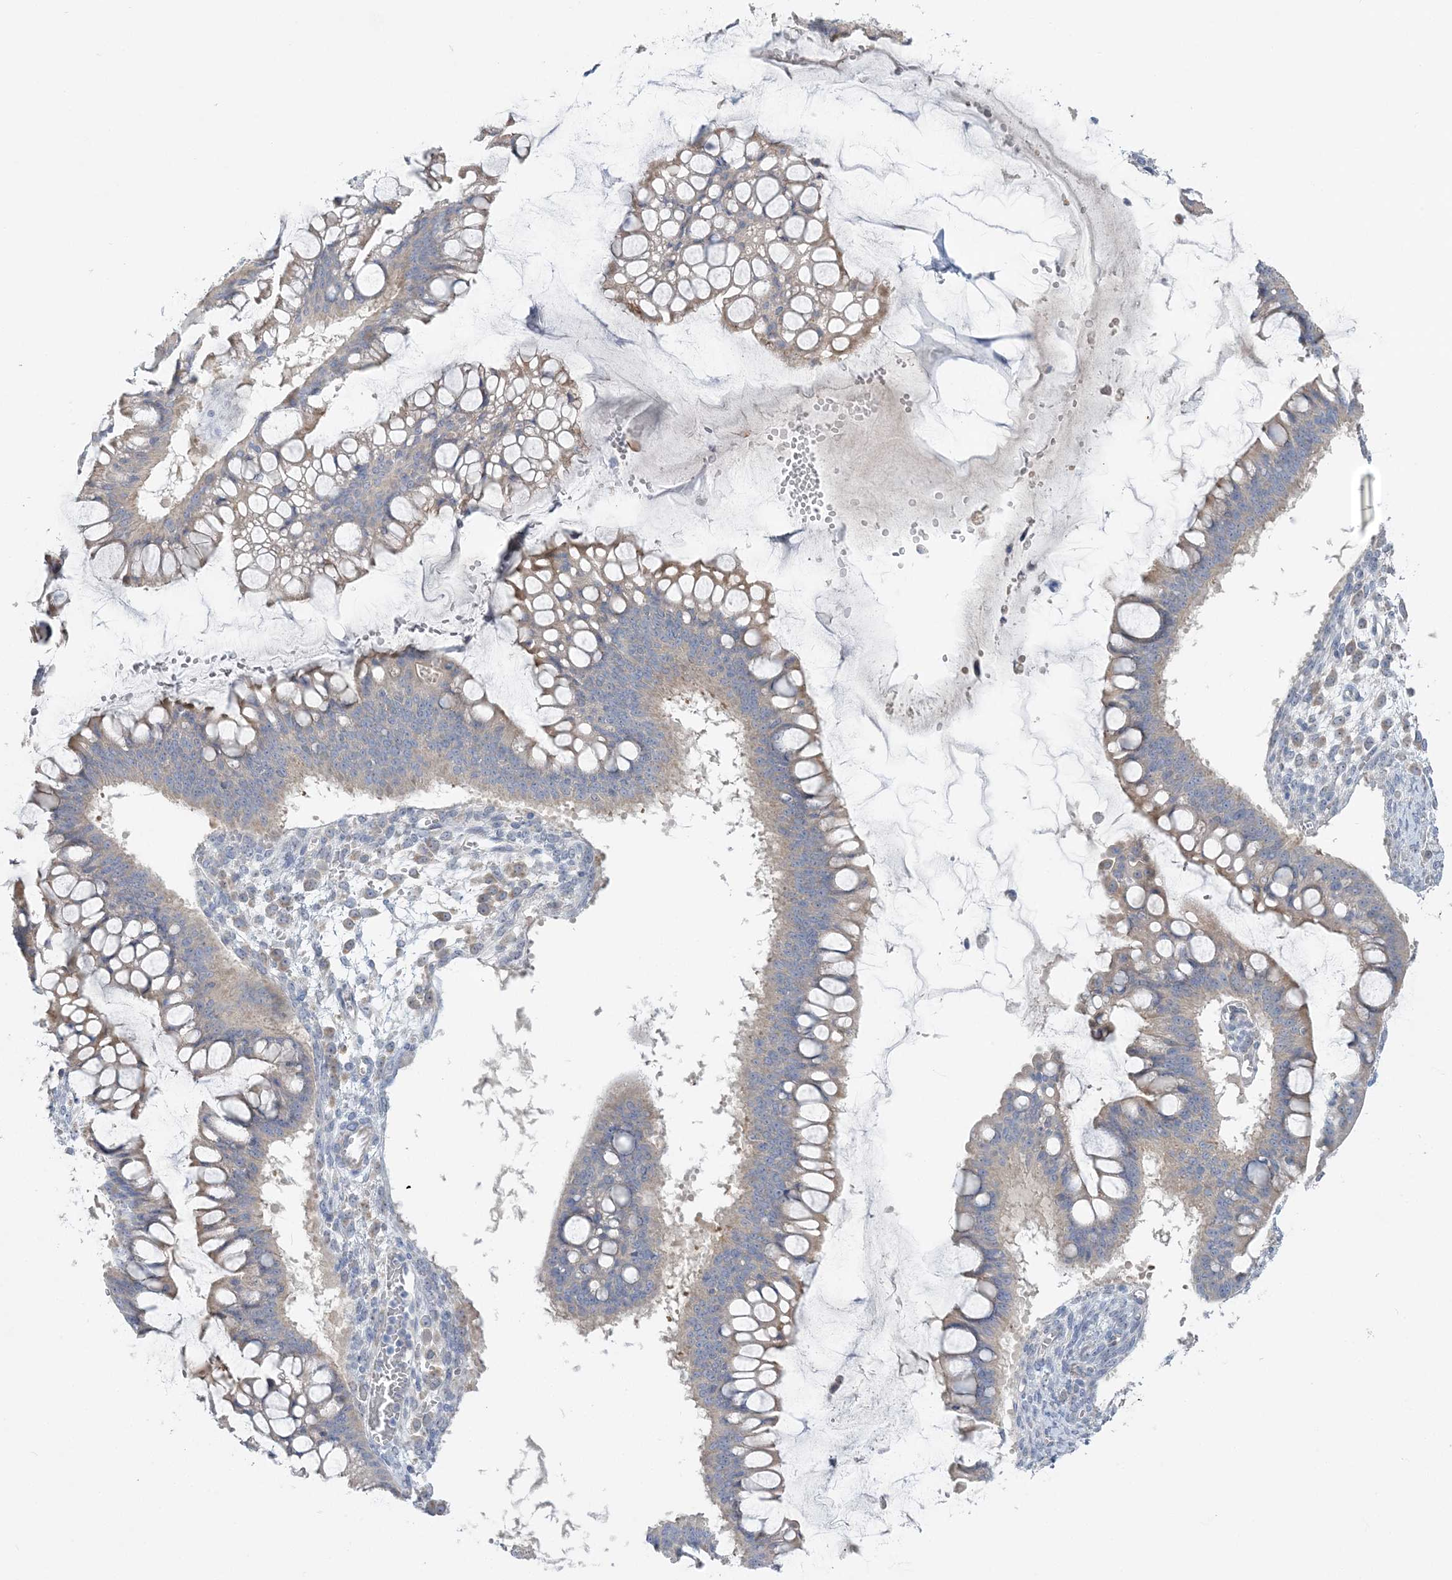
{"staining": {"intensity": "weak", "quantity": "25%-75%", "location": "cytoplasmic/membranous"}, "tissue": "ovarian cancer", "cell_type": "Tumor cells", "image_type": "cancer", "snomed": [{"axis": "morphology", "description": "Cystadenocarcinoma, mucinous, NOS"}, {"axis": "topography", "description": "Ovary"}], "caption": "Immunohistochemistry (IHC) staining of mucinous cystadenocarcinoma (ovarian), which demonstrates low levels of weak cytoplasmic/membranous positivity in about 25%-75% of tumor cells indicating weak cytoplasmic/membranous protein staining. The staining was performed using DAB (brown) for protein detection and nuclei were counterstained in hematoxylin (blue).", "gene": "MMADHC", "patient": {"sex": "female", "age": 73}}